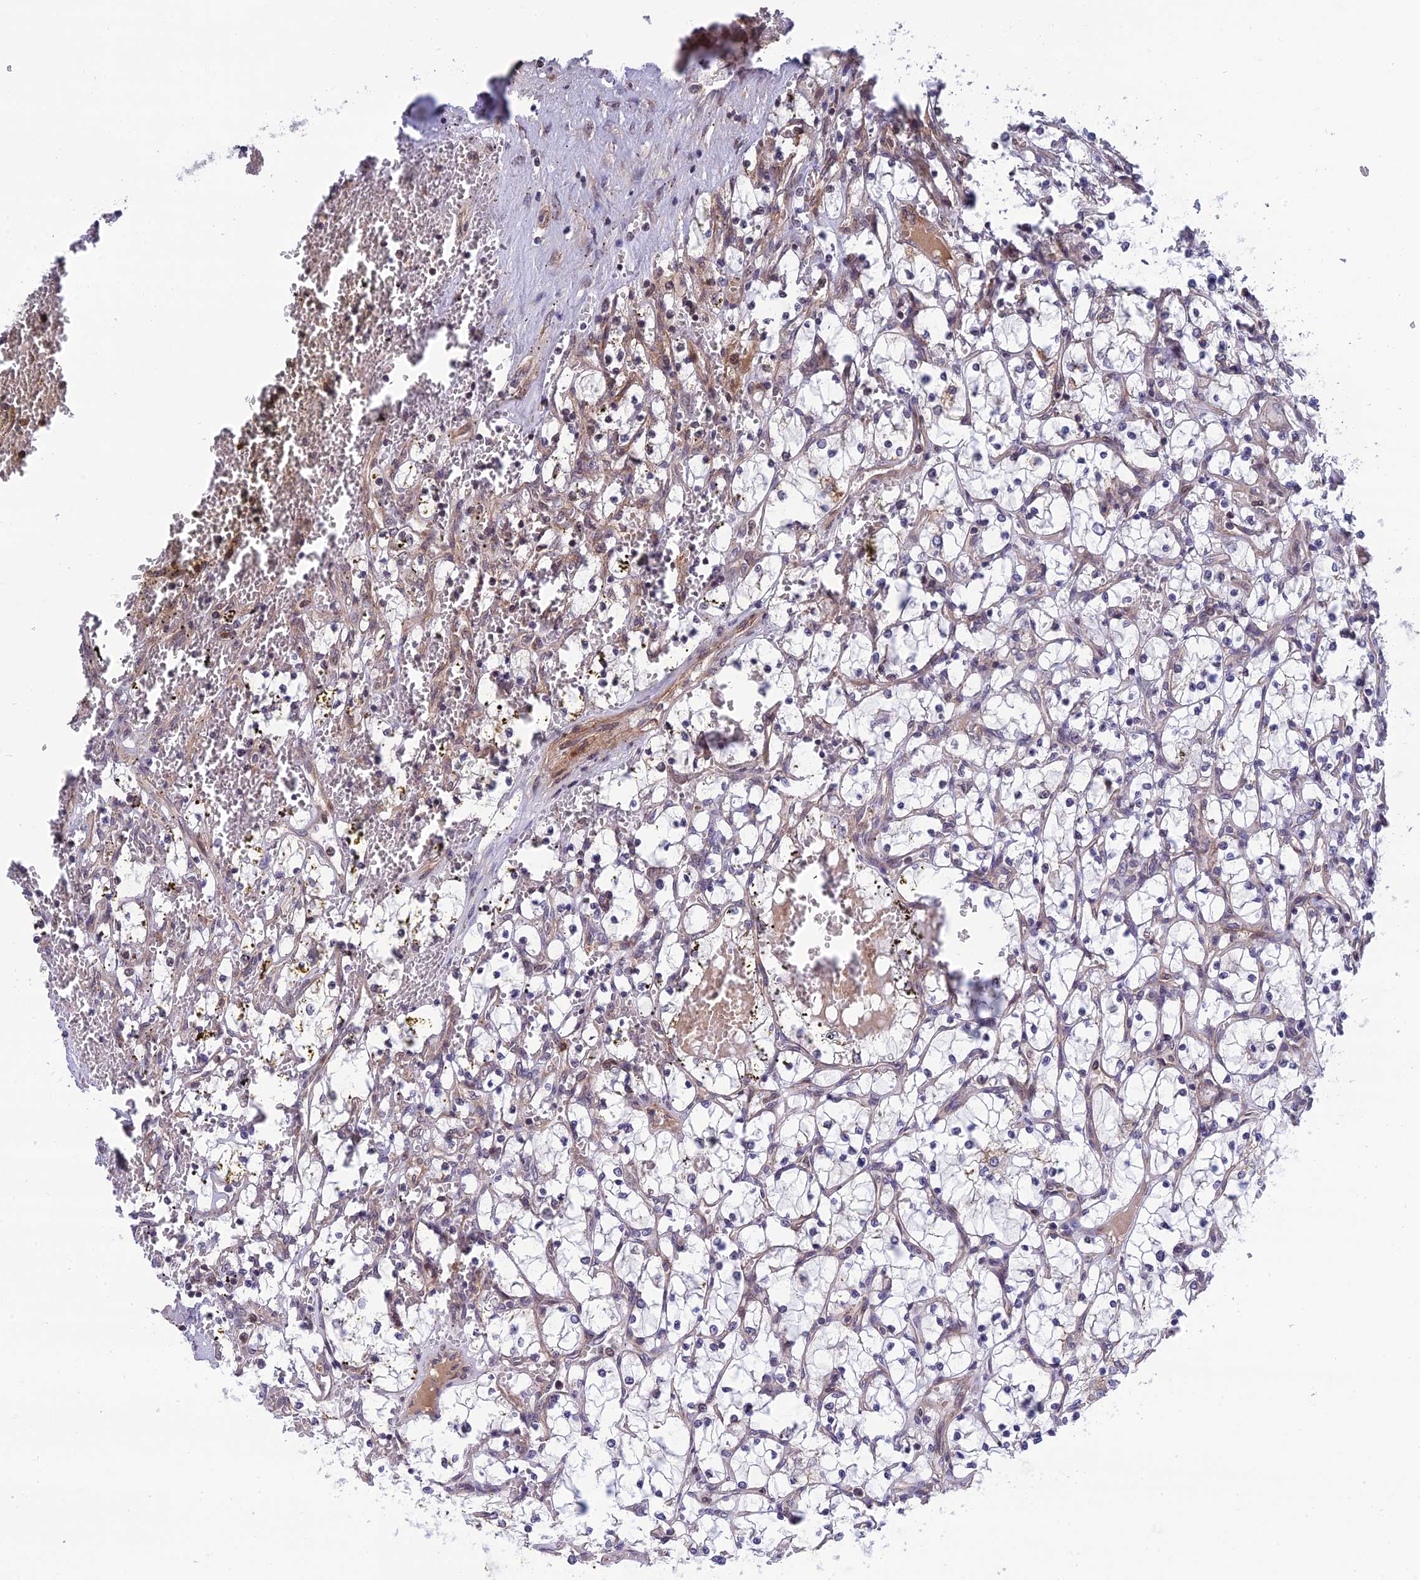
{"staining": {"intensity": "weak", "quantity": "<25%", "location": "cytoplasmic/membranous"}, "tissue": "renal cancer", "cell_type": "Tumor cells", "image_type": "cancer", "snomed": [{"axis": "morphology", "description": "Adenocarcinoma, NOS"}, {"axis": "topography", "description": "Kidney"}], "caption": "Image shows no protein positivity in tumor cells of renal cancer tissue.", "gene": "REXO1", "patient": {"sex": "female", "age": 69}}